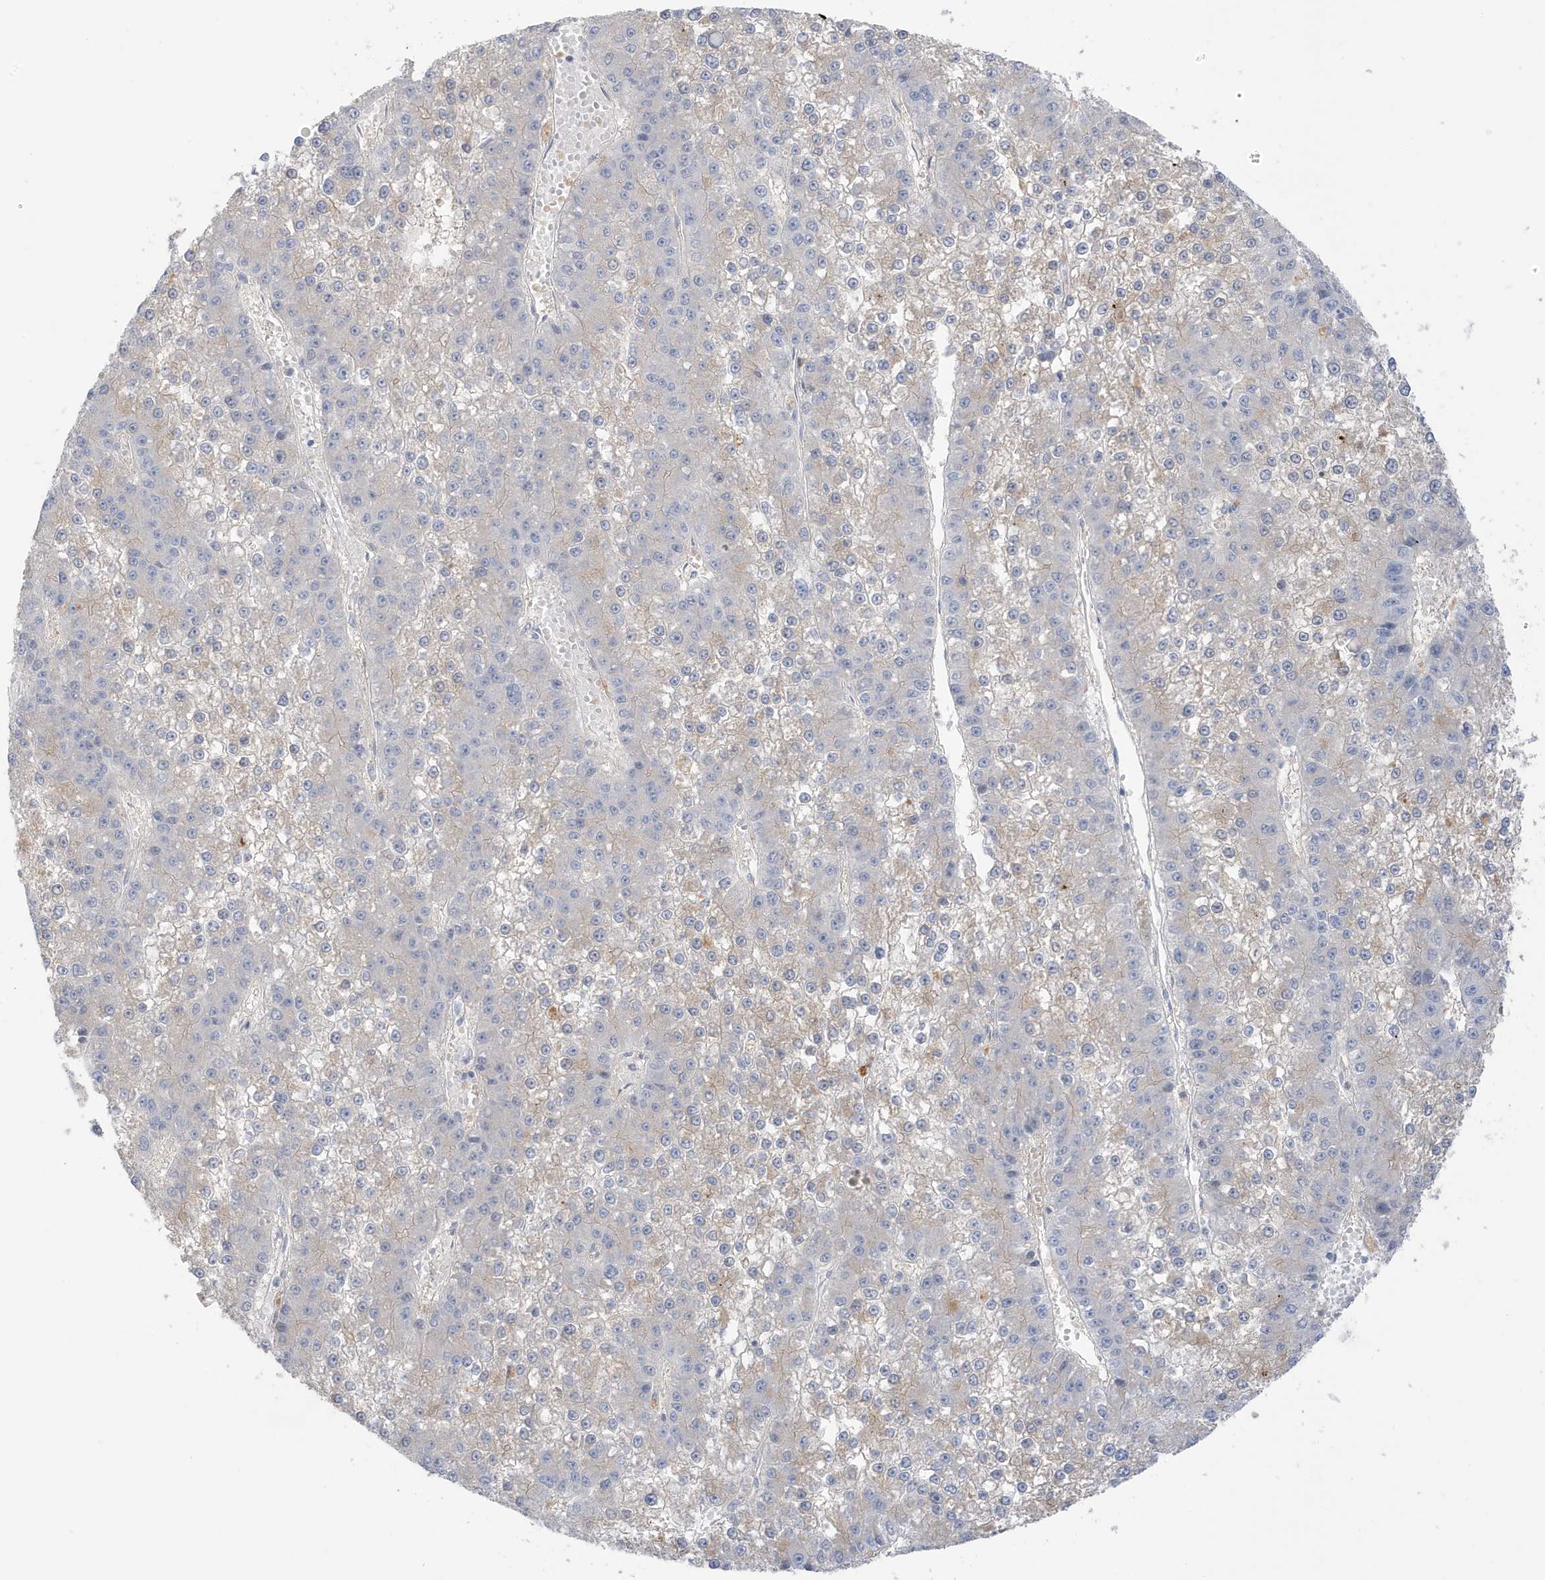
{"staining": {"intensity": "negative", "quantity": "none", "location": "none"}, "tissue": "liver cancer", "cell_type": "Tumor cells", "image_type": "cancer", "snomed": [{"axis": "morphology", "description": "Carcinoma, Hepatocellular, NOS"}, {"axis": "topography", "description": "Liver"}], "caption": "Immunohistochemistry micrograph of neoplastic tissue: hepatocellular carcinoma (liver) stained with DAB exhibits no significant protein staining in tumor cells. (Immunohistochemistry, brightfield microscopy, high magnification).", "gene": "ATP13A5", "patient": {"sex": "female", "age": 73}}